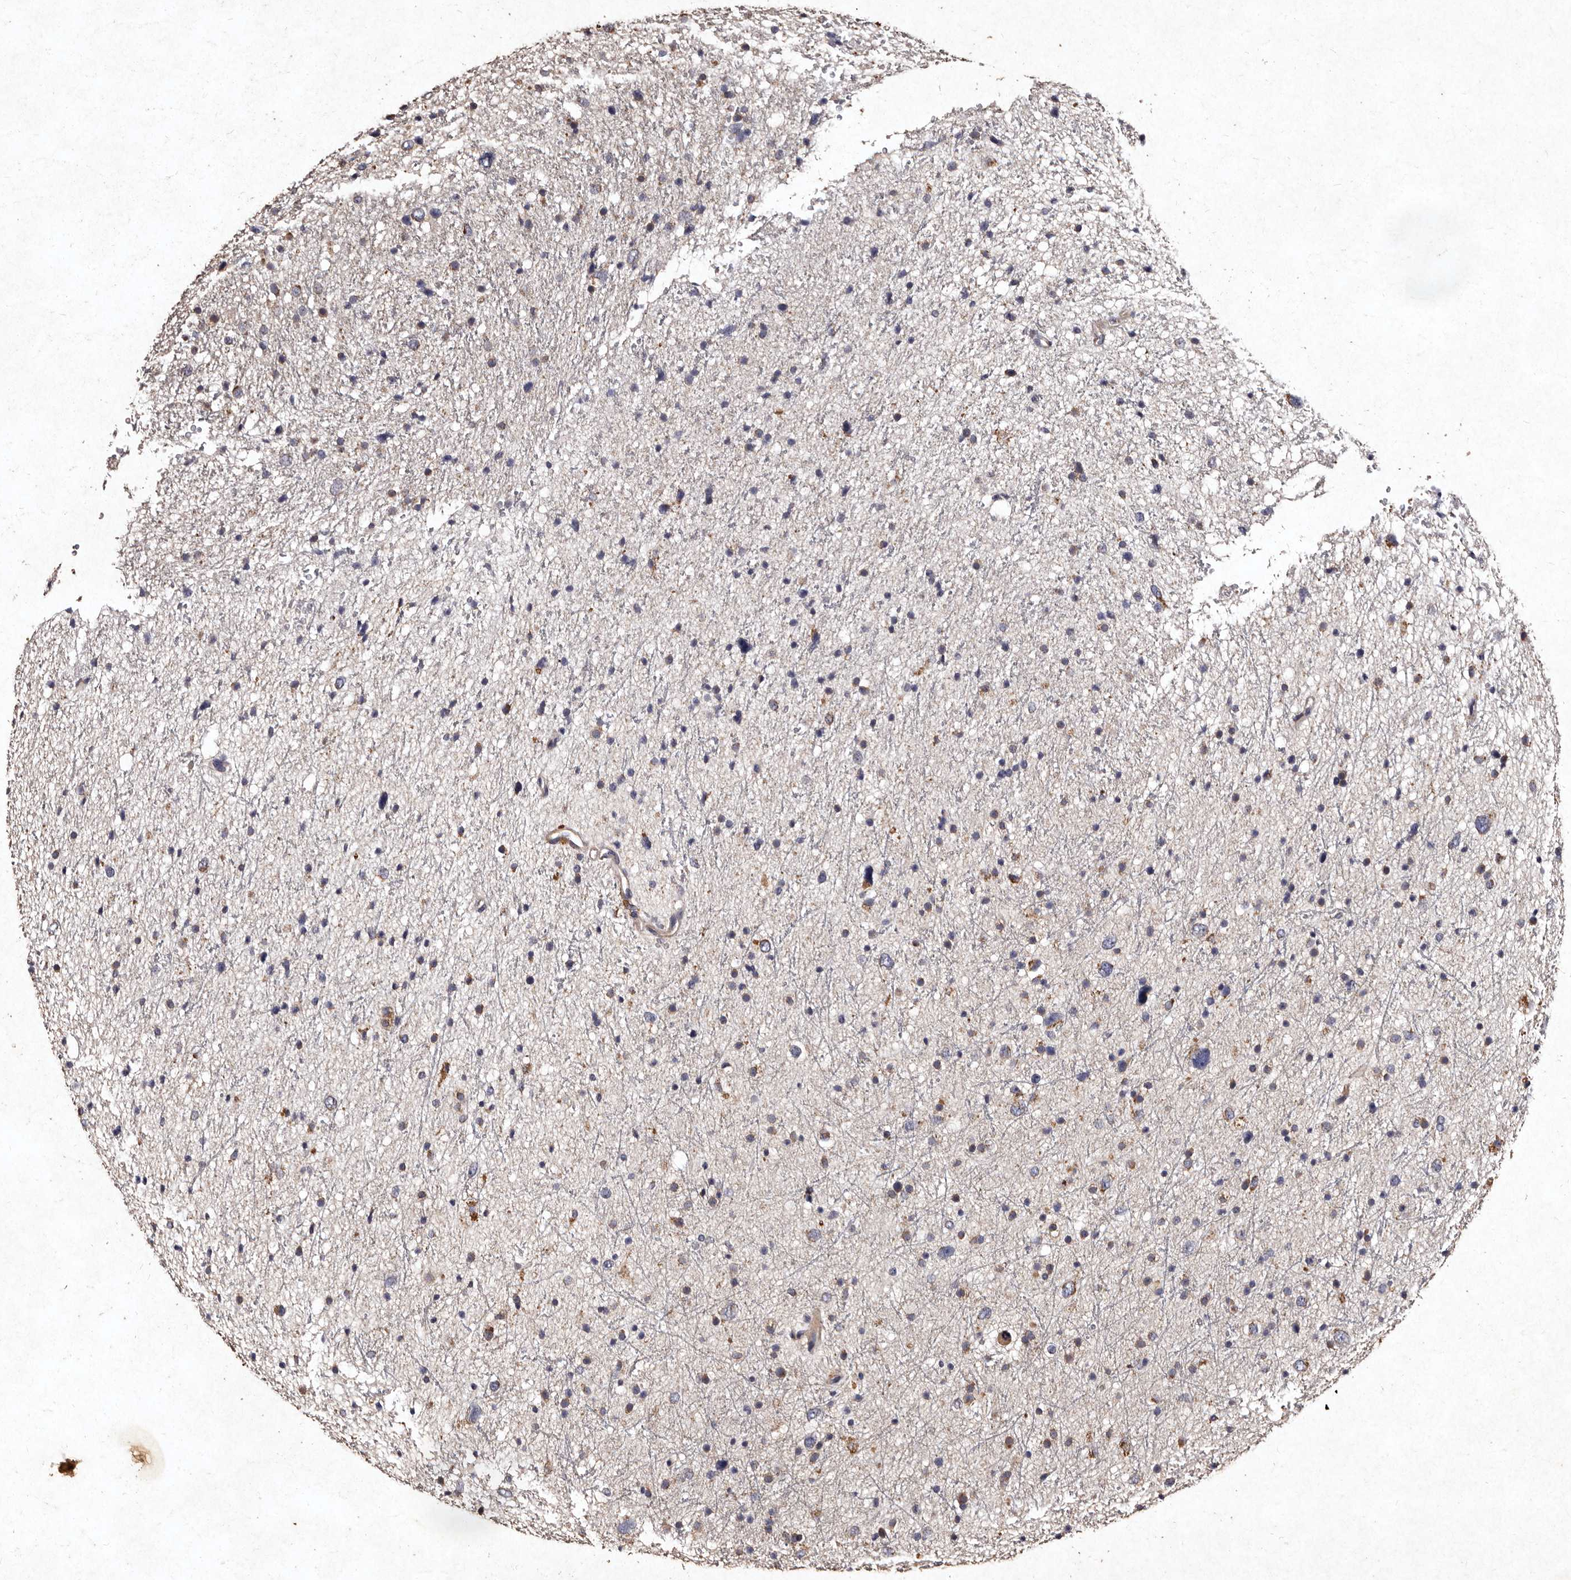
{"staining": {"intensity": "negative", "quantity": "none", "location": "none"}, "tissue": "glioma", "cell_type": "Tumor cells", "image_type": "cancer", "snomed": [{"axis": "morphology", "description": "Glioma, malignant, Low grade"}, {"axis": "topography", "description": "Brain"}], "caption": "Immunohistochemical staining of human glioma displays no significant positivity in tumor cells.", "gene": "TFB1M", "patient": {"sex": "female", "age": 37}}